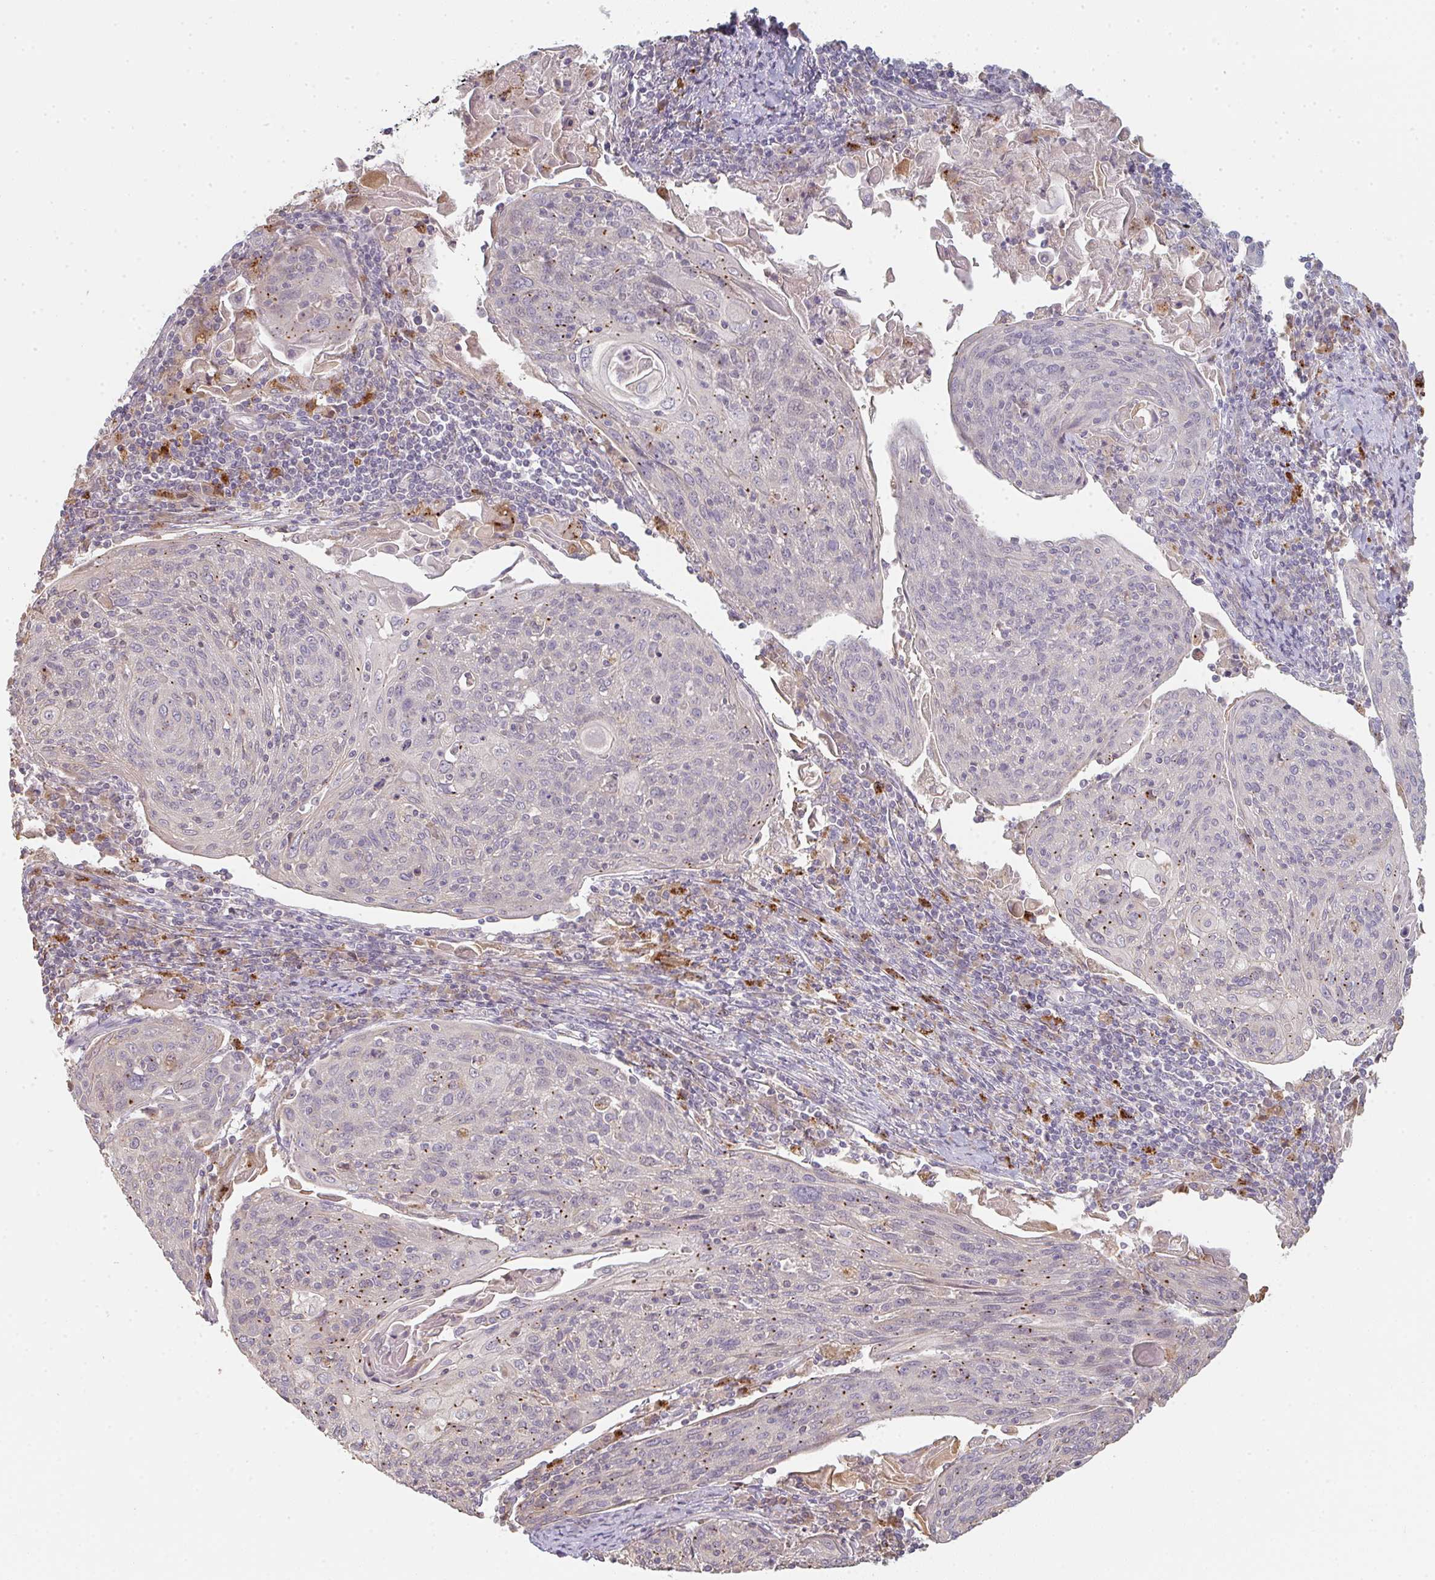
{"staining": {"intensity": "negative", "quantity": "none", "location": "none"}, "tissue": "cervical cancer", "cell_type": "Tumor cells", "image_type": "cancer", "snomed": [{"axis": "morphology", "description": "Squamous cell carcinoma, NOS"}, {"axis": "topography", "description": "Cervix"}], "caption": "There is no significant positivity in tumor cells of cervical squamous cell carcinoma. (DAB immunohistochemistry (IHC), high magnification).", "gene": "TMEM237", "patient": {"sex": "female", "age": 67}}